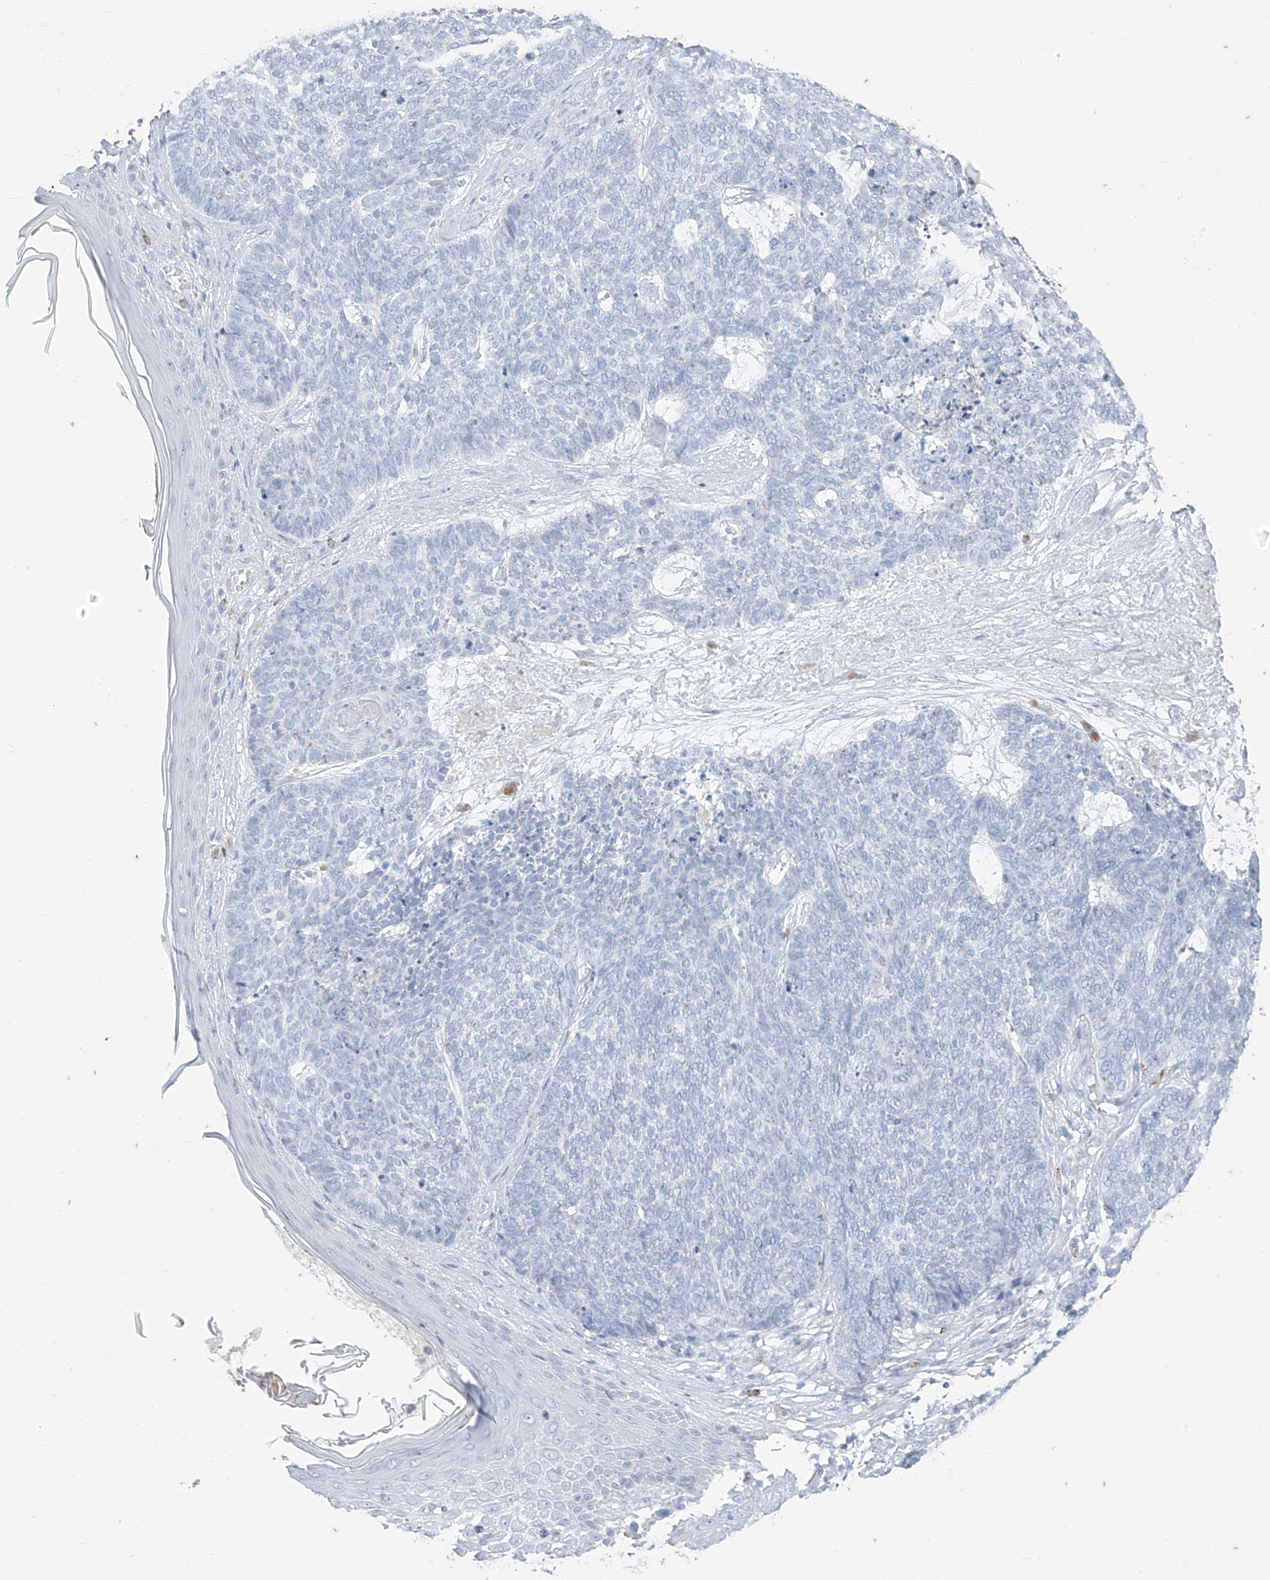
{"staining": {"intensity": "negative", "quantity": "none", "location": "none"}, "tissue": "skin cancer", "cell_type": "Tumor cells", "image_type": "cancer", "snomed": [{"axis": "morphology", "description": "Basal cell carcinoma"}, {"axis": "topography", "description": "Skin"}], "caption": "This is an IHC micrograph of basal cell carcinoma (skin). There is no positivity in tumor cells.", "gene": "CX3CR1", "patient": {"sex": "female", "age": 84}}